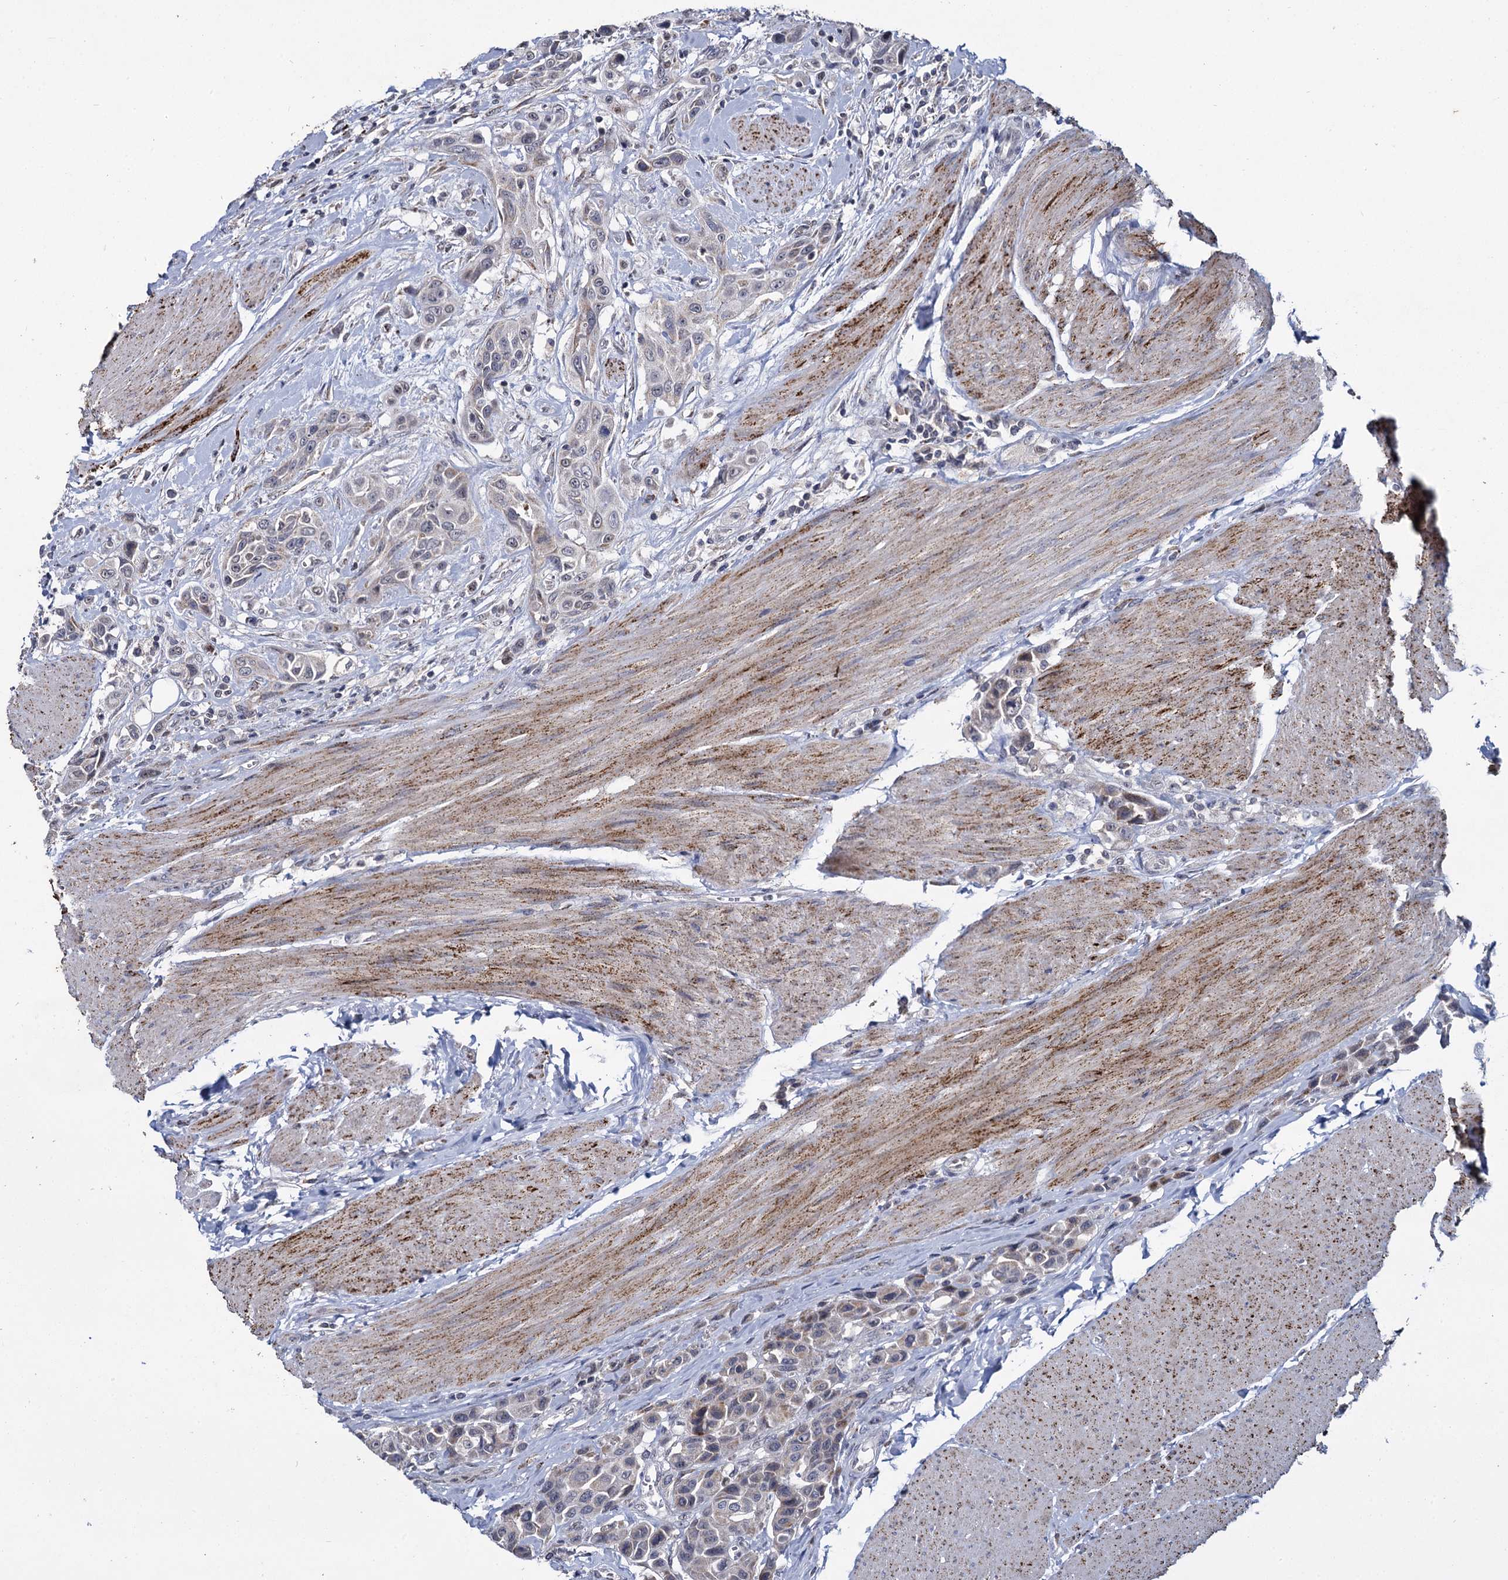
{"staining": {"intensity": "weak", "quantity": "<25%", "location": "cytoplasmic/membranous"}, "tissue": "urothelial cancer", "cell_type": "Tumor cells", "image_type": "cancer", "snomed": [{"axis": "morphology", "description": "Urothelial carcinoma, High grade"}, {"axis": "topography", "description": "Urinary bladder"}], "caption": "Immunohistochemistry (IHC) photomicrograph of neoplastic tissue: high-grade urothelial carcinoma stained with DAB shows no significant protein staining in tumor cells.", "gene": "RPUSD4", "patient": {"sex": "male", "age": 50}}